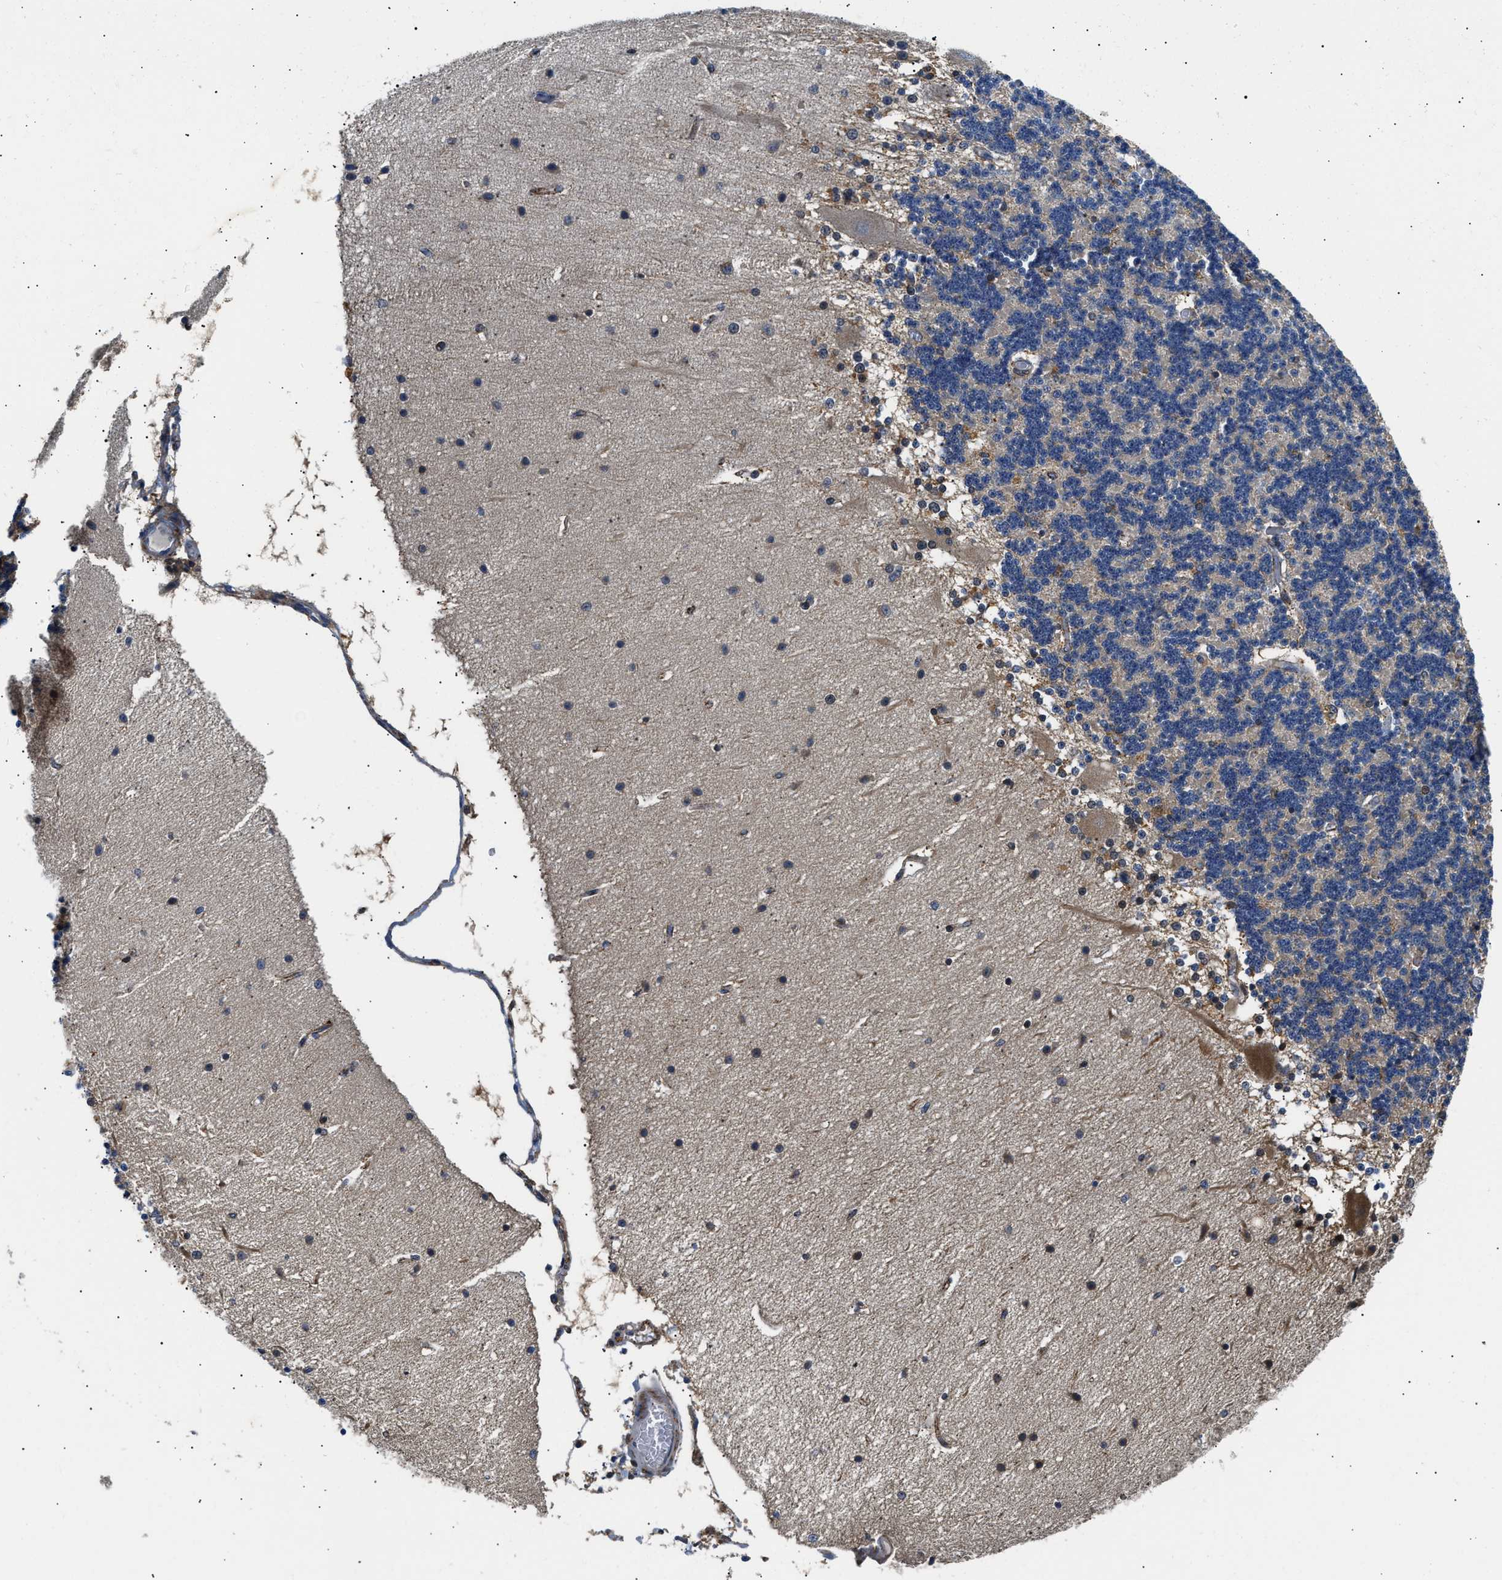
{"staining": {"intensity": "weak", "quantity": "<25%", "location": "cytoplasmic/membranous"}, "tissue": "cerebellum", "cell_type": "Cells in granular layer", "image_type": "normal", "snomed": [{"axis": "morphology", "description": "Normal tissue, NOS"}, {"axis": "topography", "description": "Cerebellum"}], "caption": "Immunohistochemistry photomicrograph of normal human cerebellum stained for a protein (brown), which displays no staining in cells in granular layer.", "gene": "CCM2", "patient": {"sex": "female", "age": 54}}